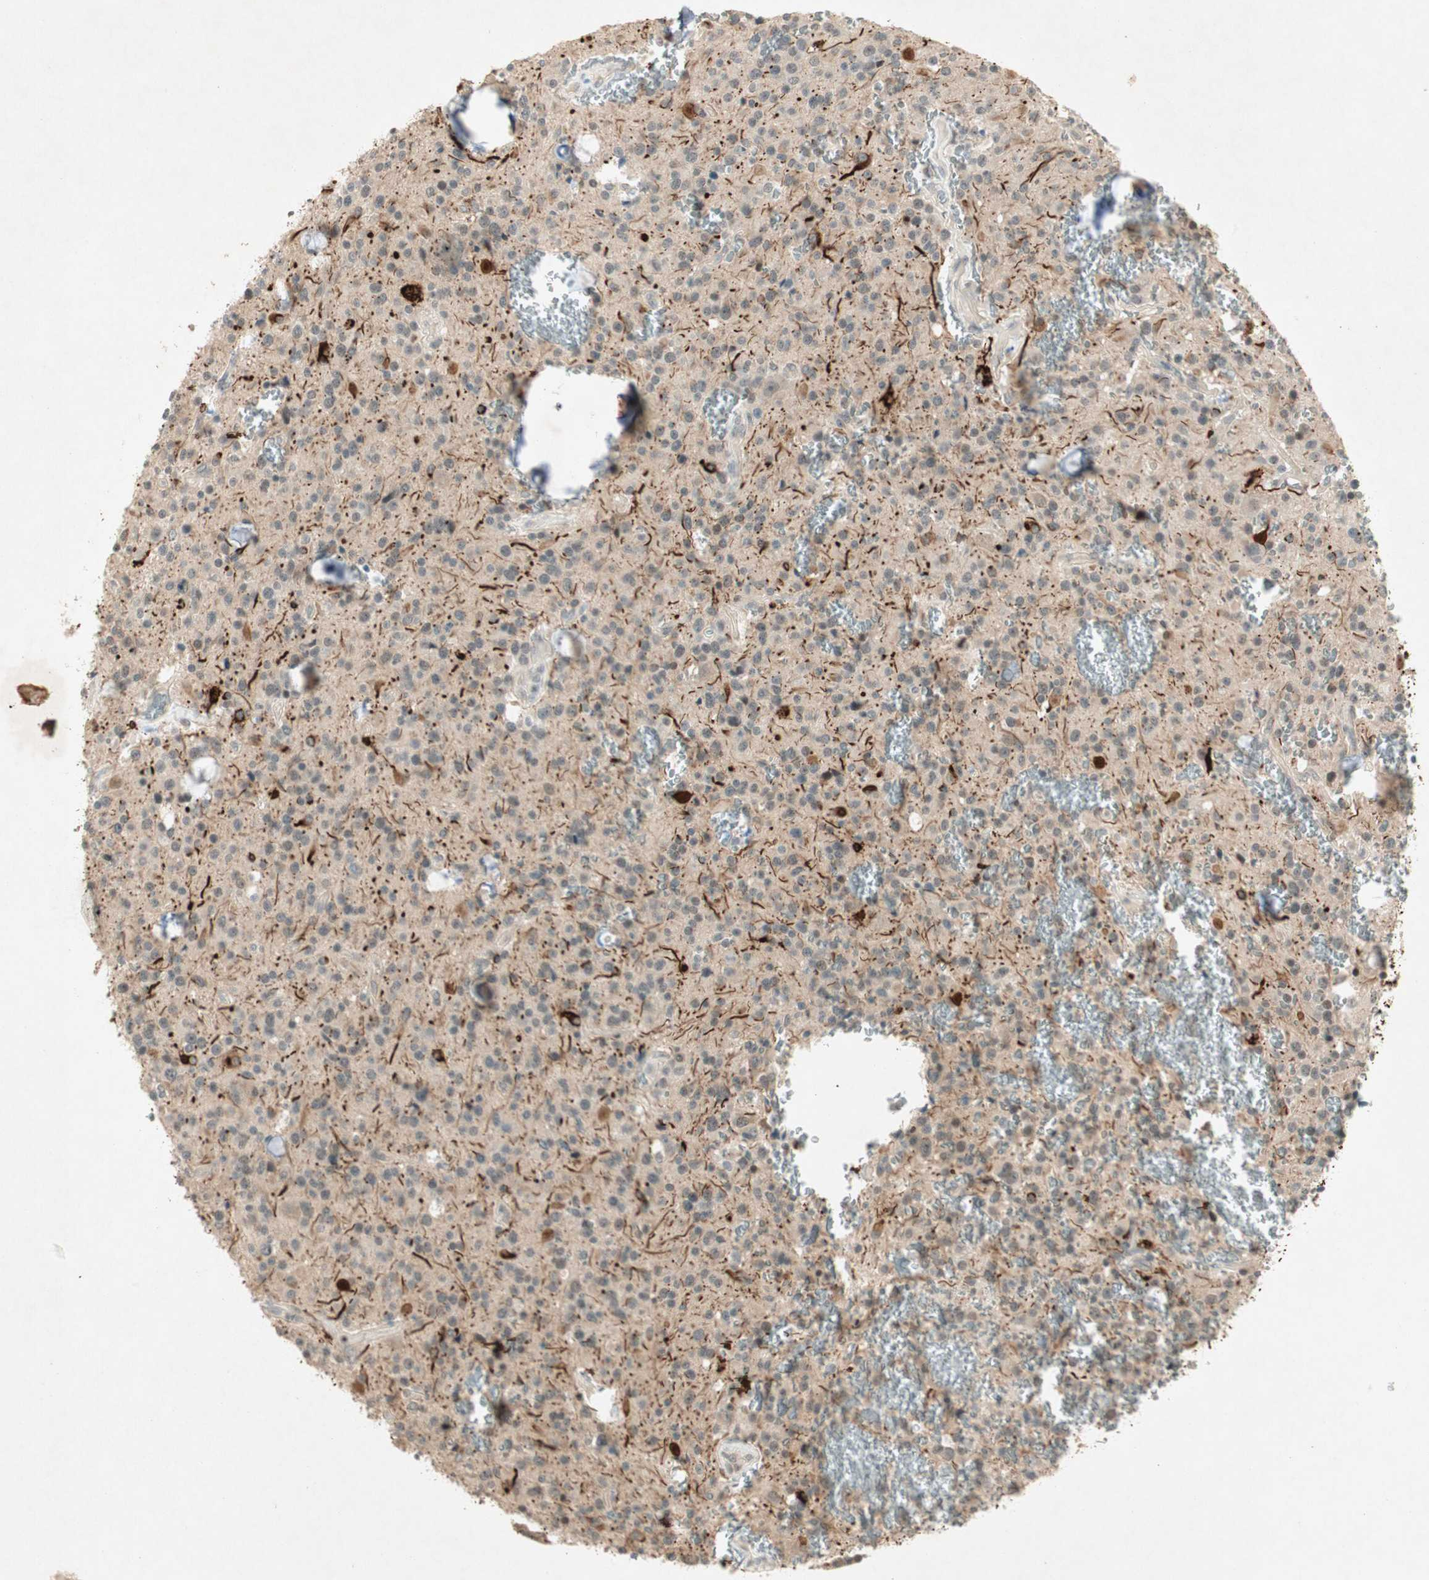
{"staining": {"intensity": "strong", "quantity": "<25%", "location": "cytoplasmic/membranous"}, "tissue": "glioma", "cell_type": "Tumor cells", "image_type": "cancer", "snomed": [{"axis": "morphology", "description": "Glioma, malignant, Low grade"}, {"axis": "topography", "description": "Brain"}], "caption": "A histopathology image of glioma stained for a protein shows strong cytoplasmic/membranous brown staining in tumor cells.", "gene": "RNGTT", "patient": {"sex": "male", "age": 58}}